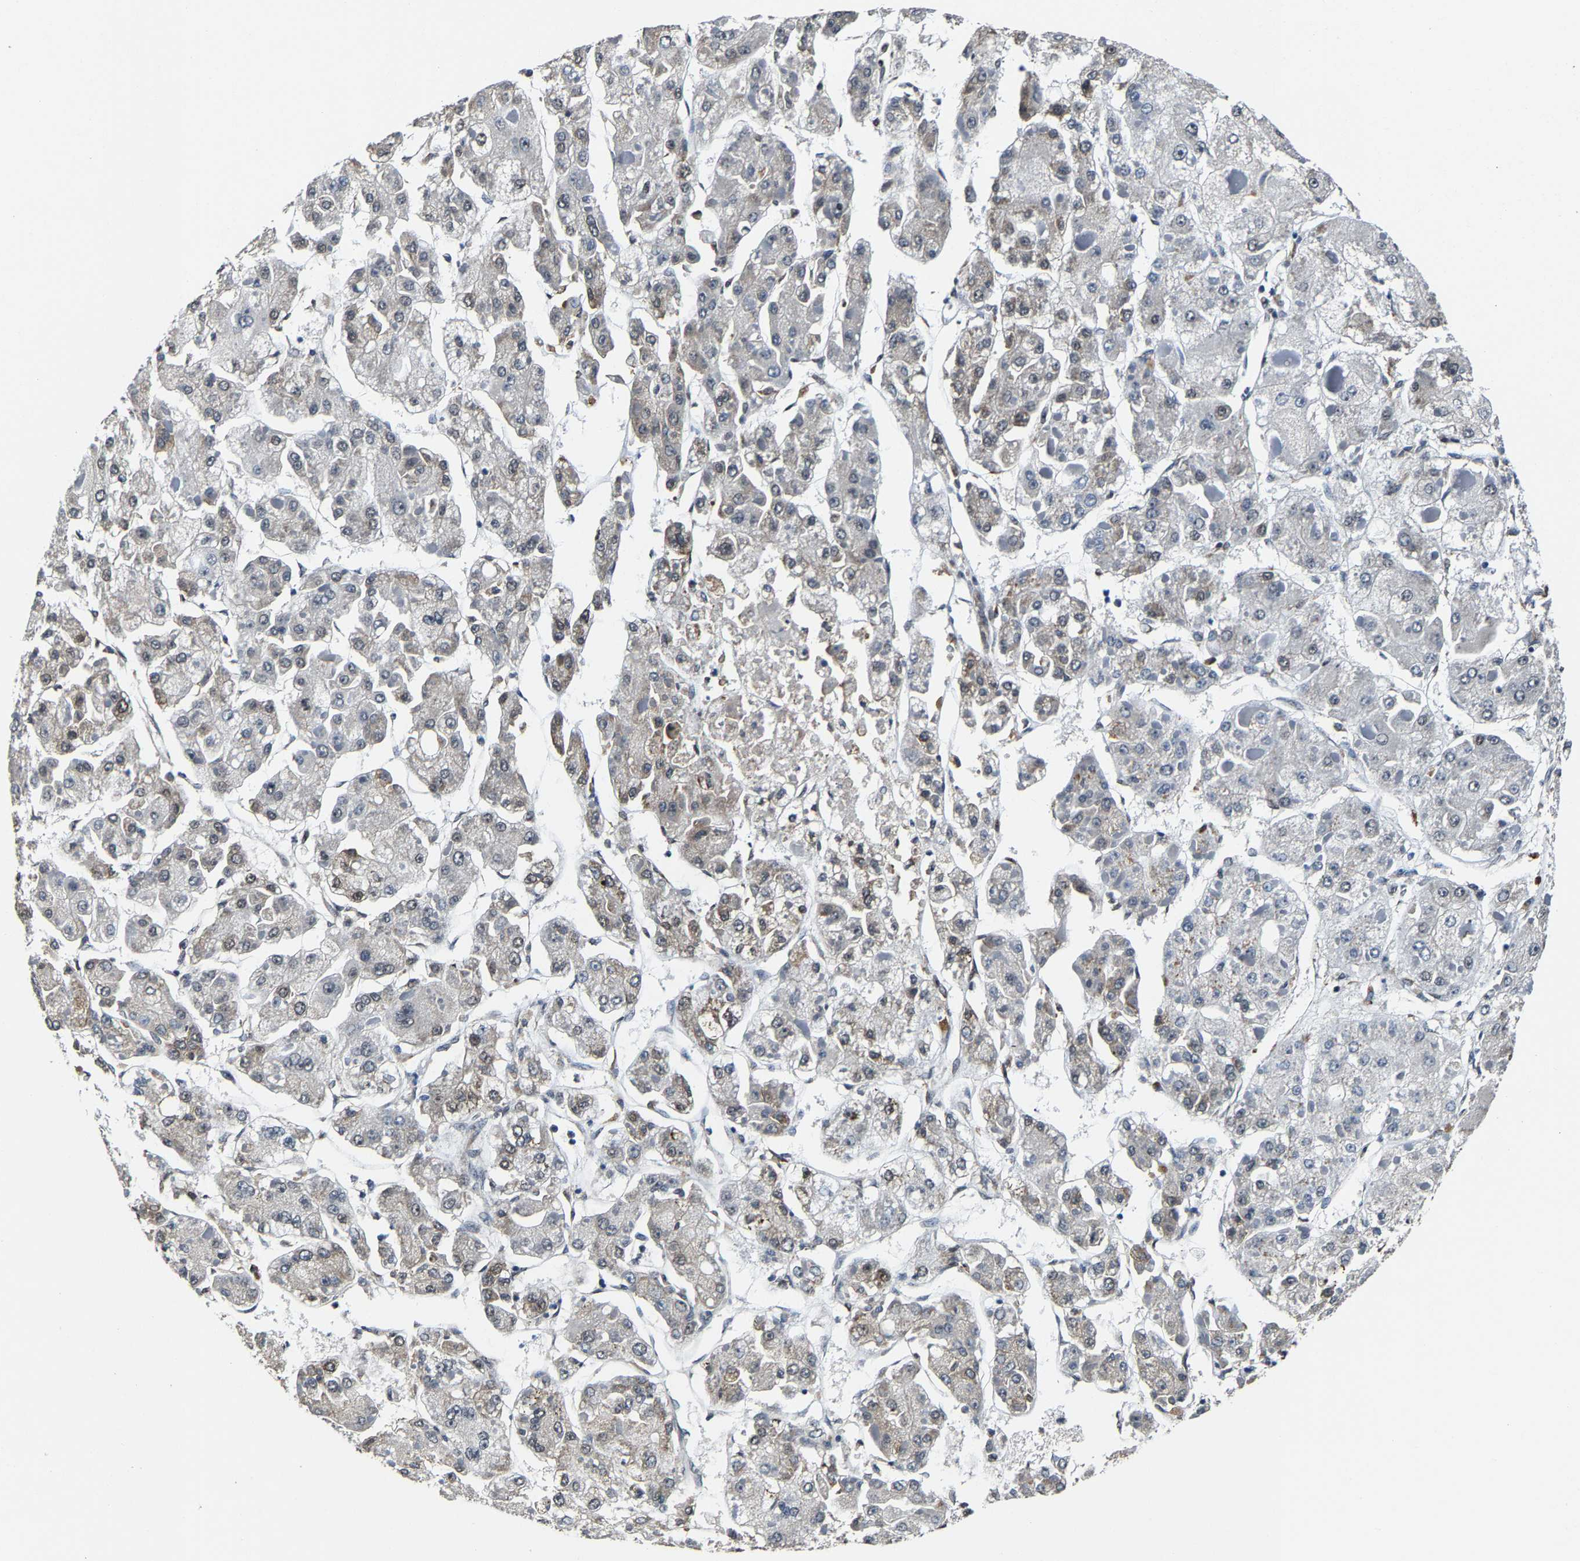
{"staining": {"intensity": "weak", "quantity": "<25%", "location": "nuclear"}, "tissue": "liver cancer", "cell_type": "Tumor cells", "image_type": "cancer", "snomed": [{"axis": "morphology", "description": "Carcinoma, Hepatocellular, NOS"}, {"axis": "topography", "description": "Liver"}], "caption": "High magnification brightfield microscopy of liver cancer (hepatocellular carcinoma) stained with DAB (3,3'-diaminobenzidine) (brown) and counterstained with hematoxylin (blue): tumor cells show no significant expression.", "gene": "METTL1", "patient": {"sex": "female", "age": 73}}